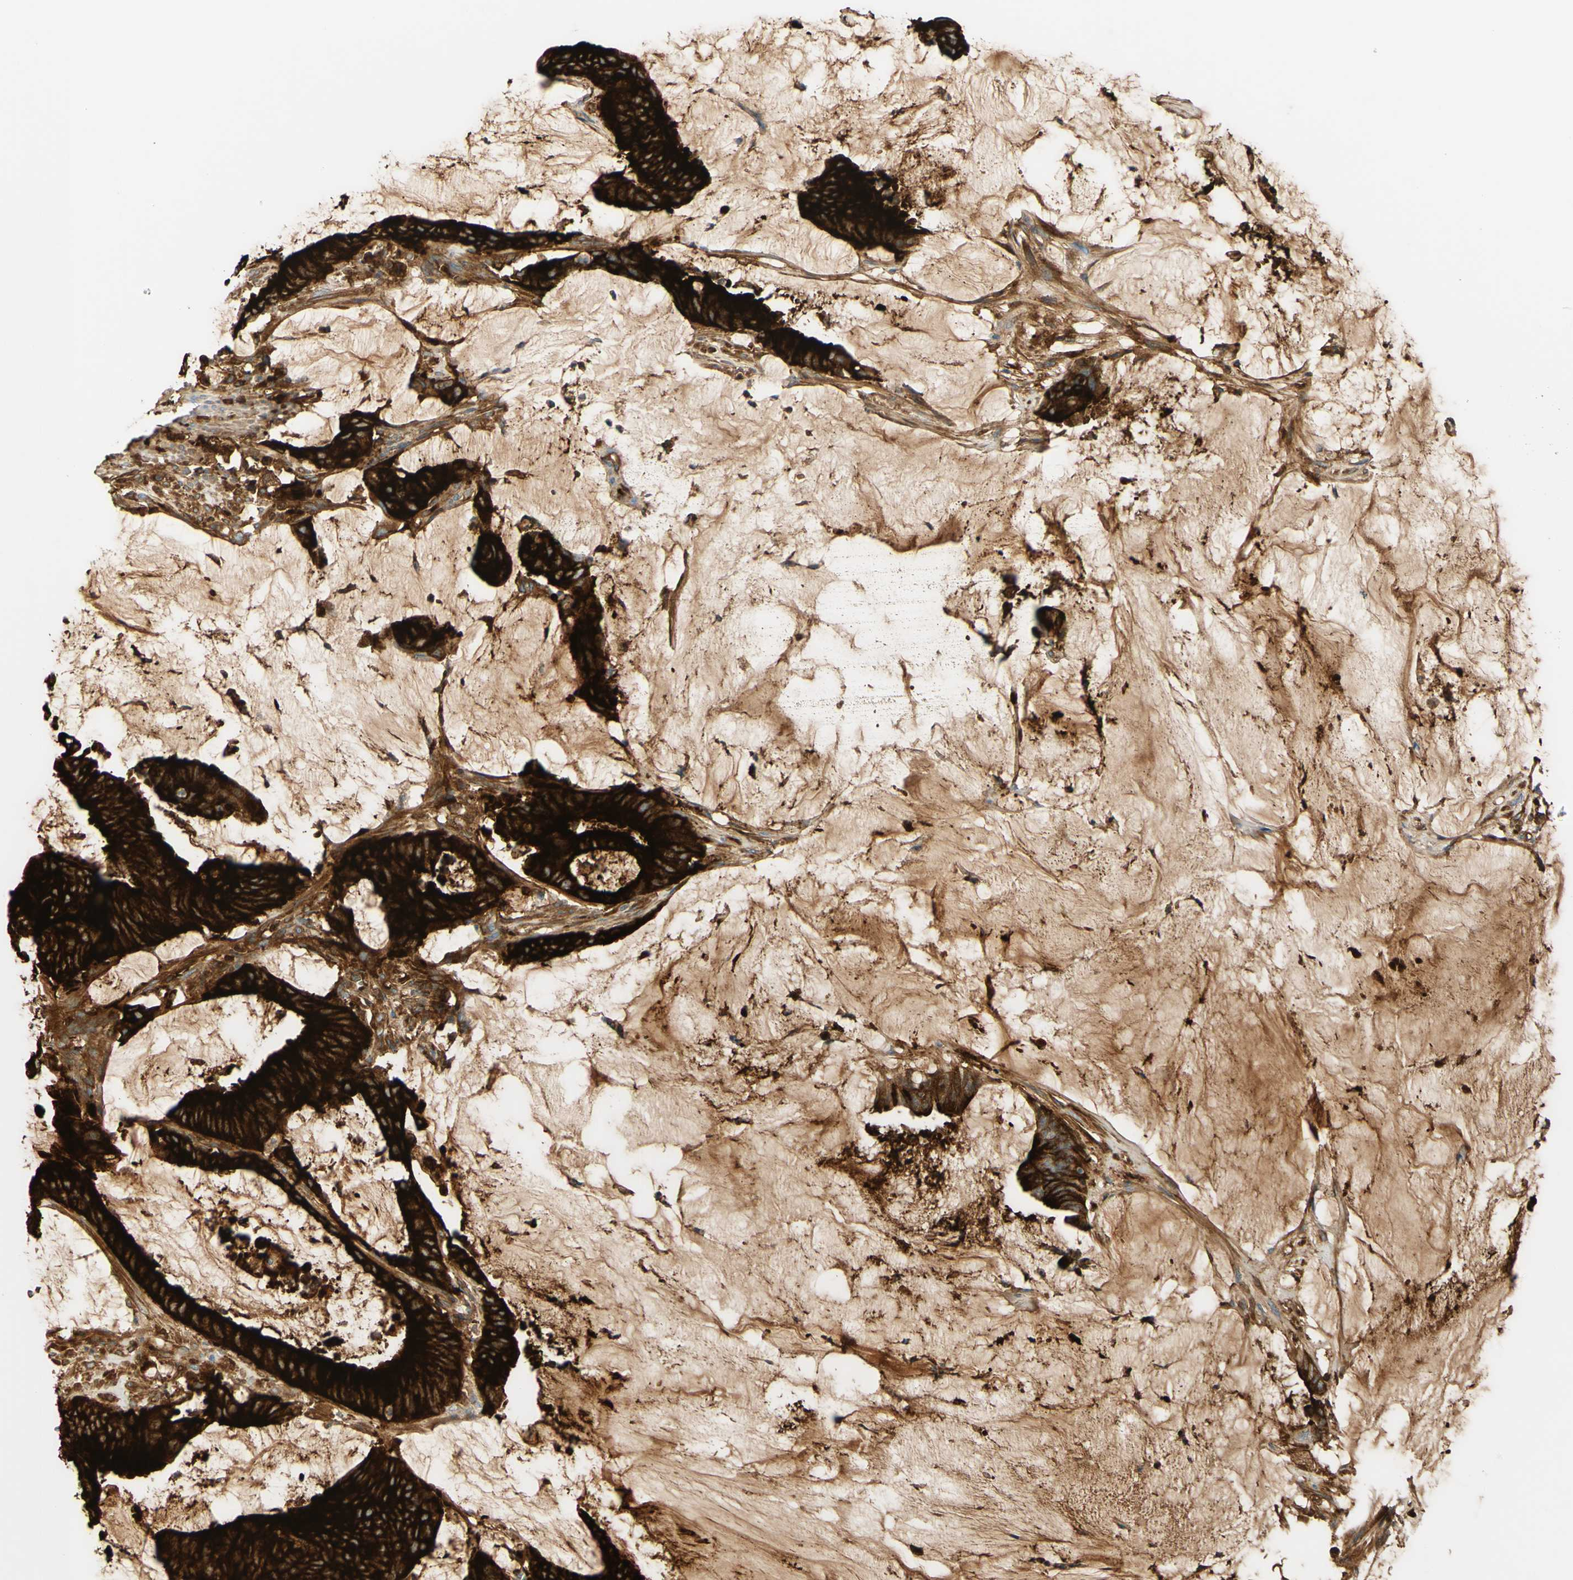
{"staining": {"intensity": "strong", "quantity": ">75%", "location": "cytoplasmic/membranous"}, "tissue": "colorectal cancer", "cell_type": "Tumor cells", "image_type": "cancer", "snomed": [{"axis": "morphology", "description": "Adenocarcinoma, NOS"}, {"axis": "topography", "description": "Rectum"}], "caption": "The histopathology image demonstrates staining of colorectal adenocarcinoma, revealing strong cytoplasmic/membranous protein staining (brown color) within tumor cells.", "gene": "PIGR", "patient": {"sex": "female", "age": 66}}